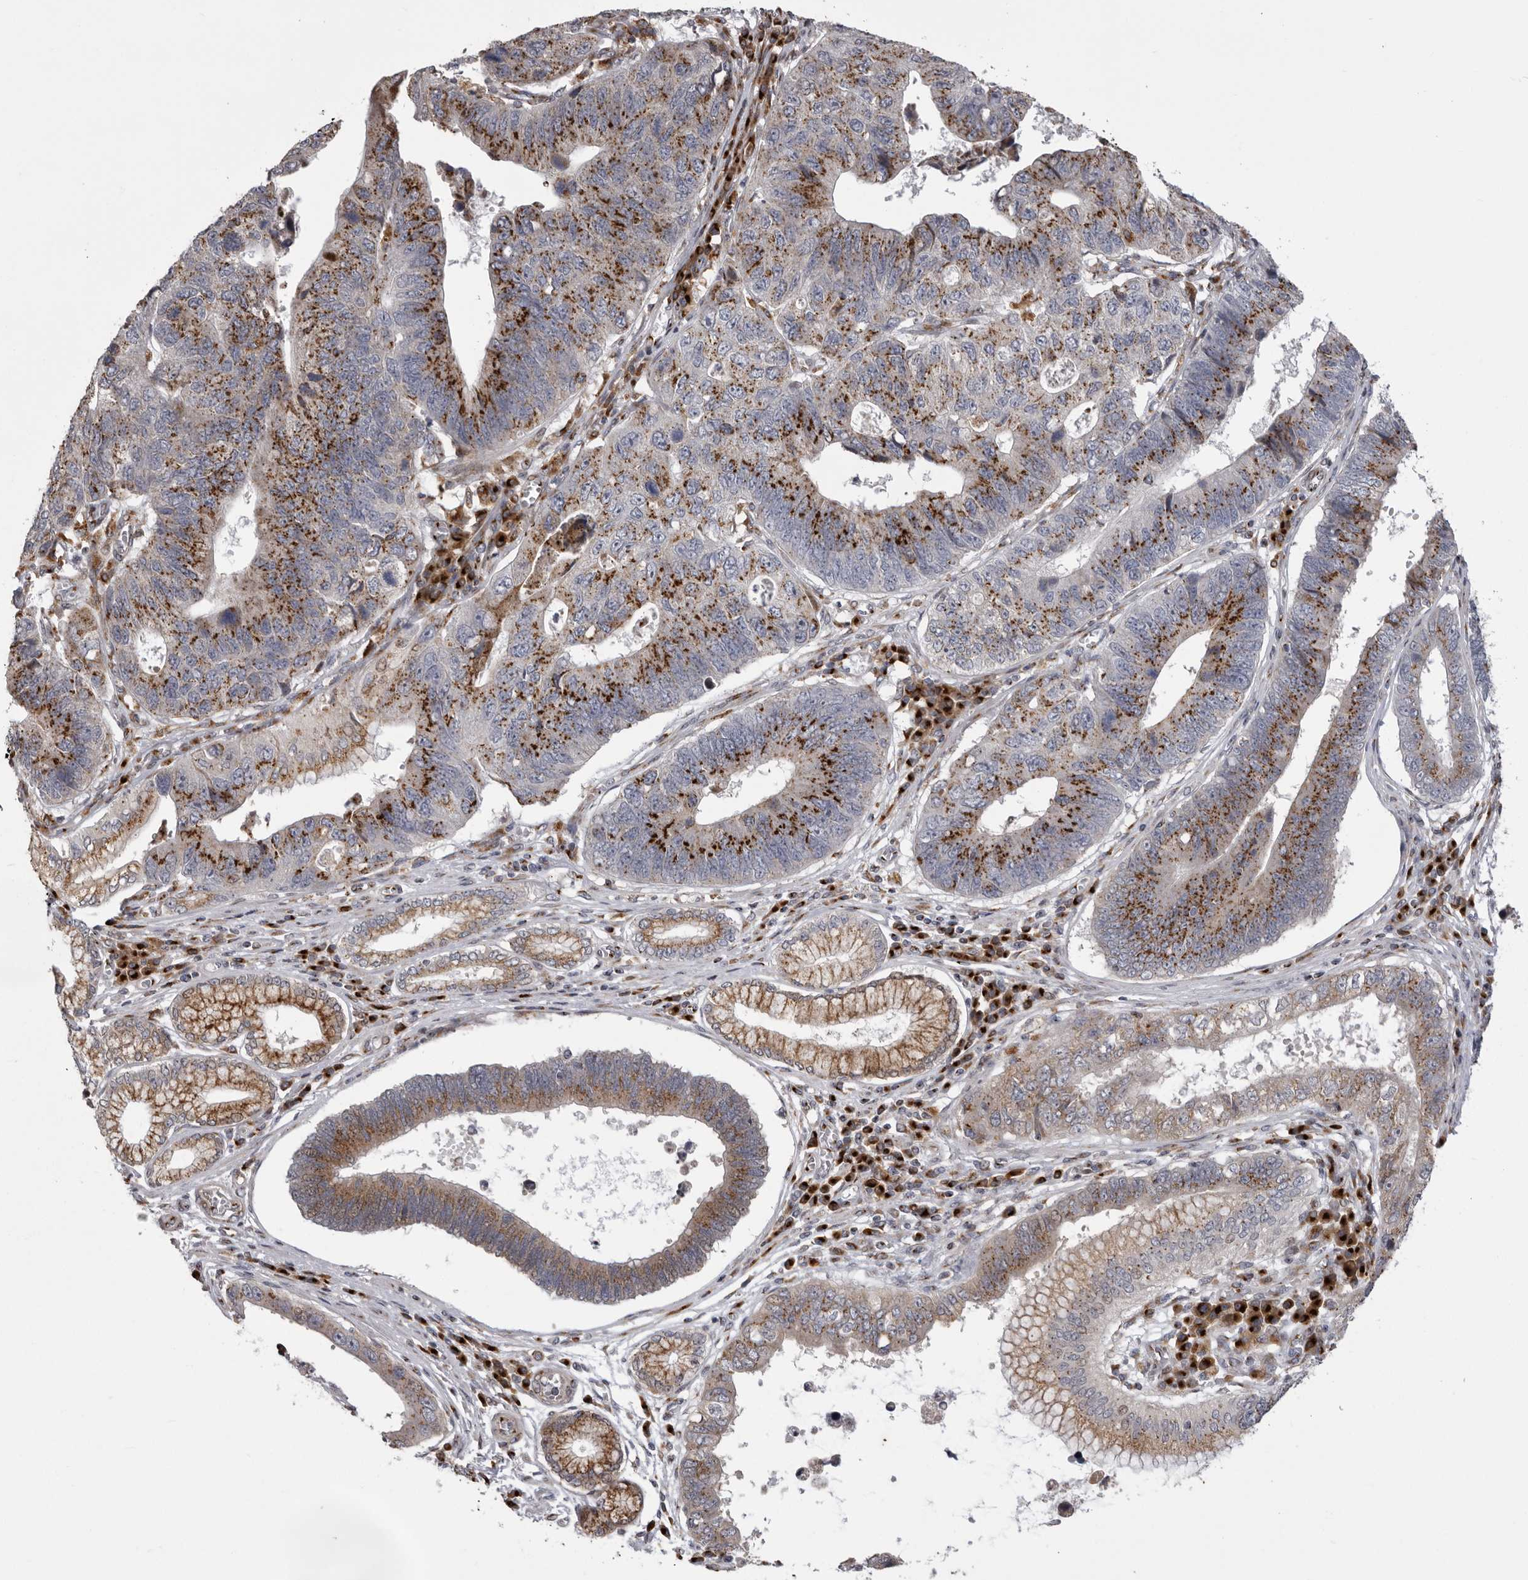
{"staining": {"intensity": "strong", "quantity": ">75%", "location": "cytoplasmic/membranous"}, "tissue": "stomach cancer", "cell_type": "Tumor cells", "image_type": "cancer", "snomed": [{"axis": "morphology", "description": "Adenocarcinoma, NOS"}, {"axis": "topography", "description": "Stomach"}], "caption": "Stomach cancer (adenocarcinoma) stained with a protein marker reveals strong staining in tumor cells.", "gene": "WDR47", "patient": {"sex": "male", "age": 59}}